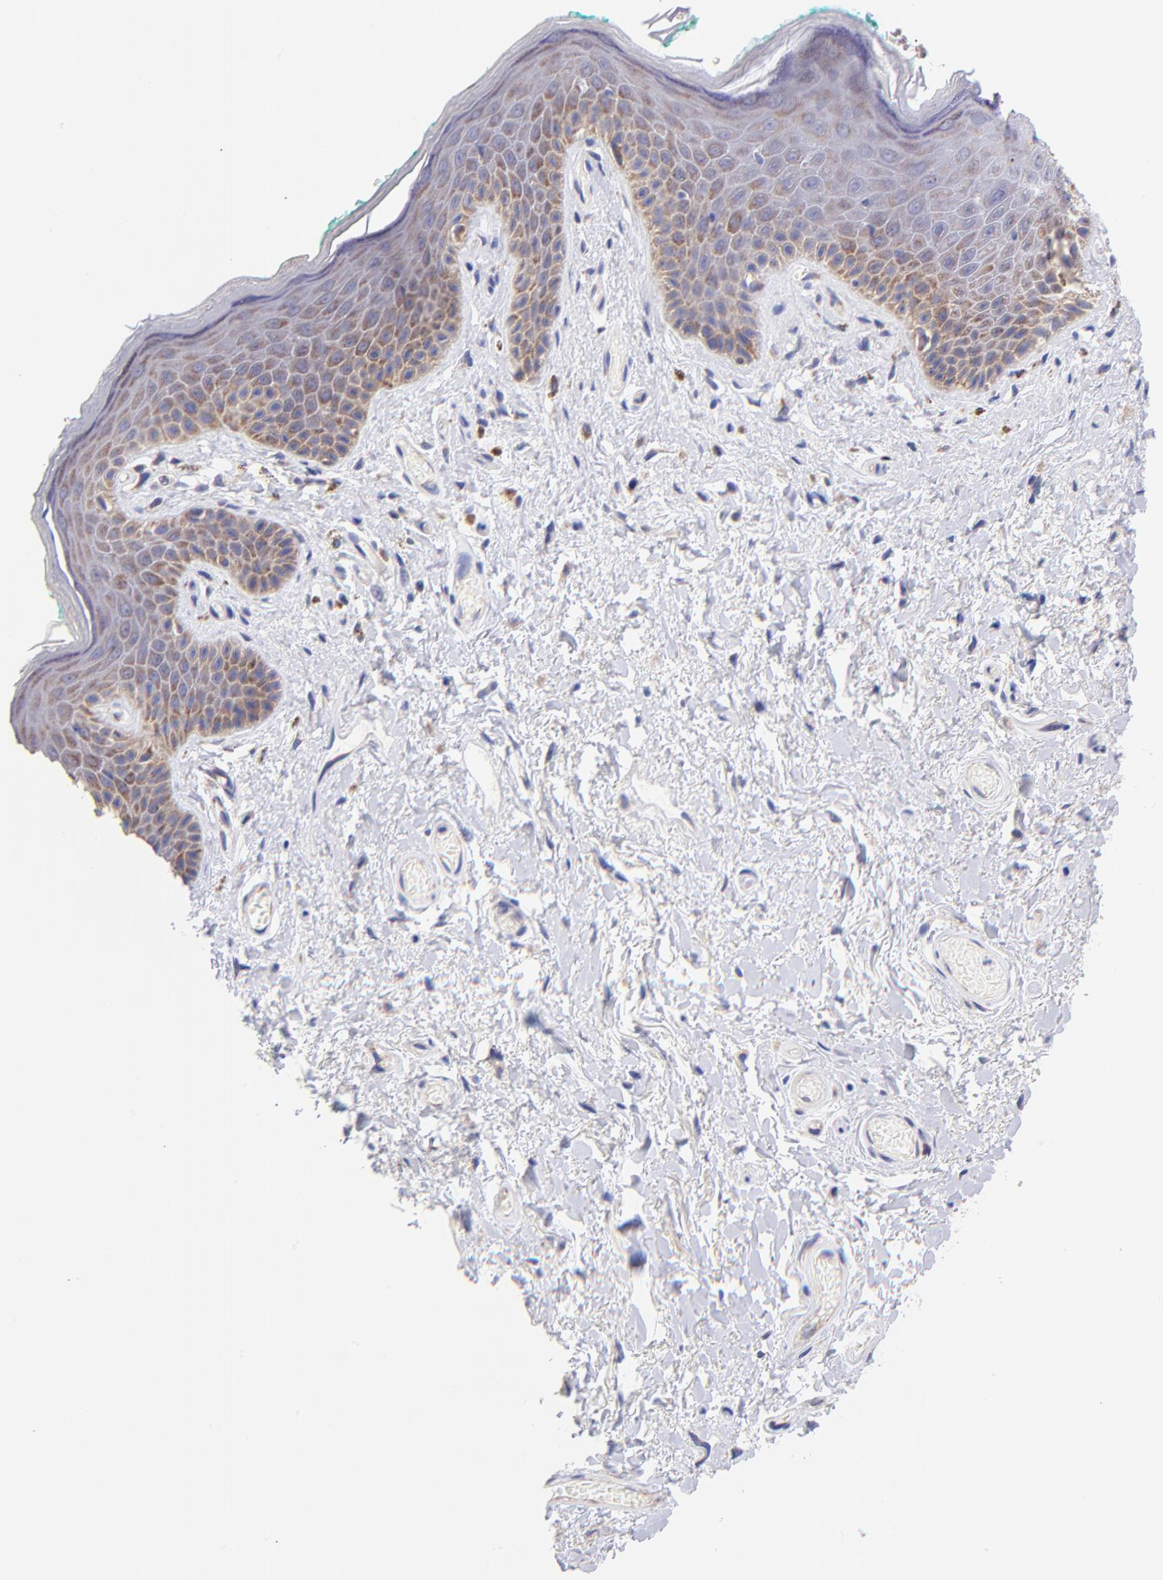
{"staining": {"intensity": "moderate", "quantity": ">75%", "location": "cytoplasmic/membranous"}, "tissue": "skin", "cell_type": "Epidermal cells", "image_type": "normal", "snomed": [{"axis": "morphology", "description": "Normal tissue, NOS"}, {"axis": "topography", "description": "Anal"}], "caption": "Protein analysis of benign skin shows moderate cytoplasmic/membranous positivity in approximately >75% of epidermal cells.", "gene": "NDUFB7", "patient": {"sex": "male", "age": 74}}